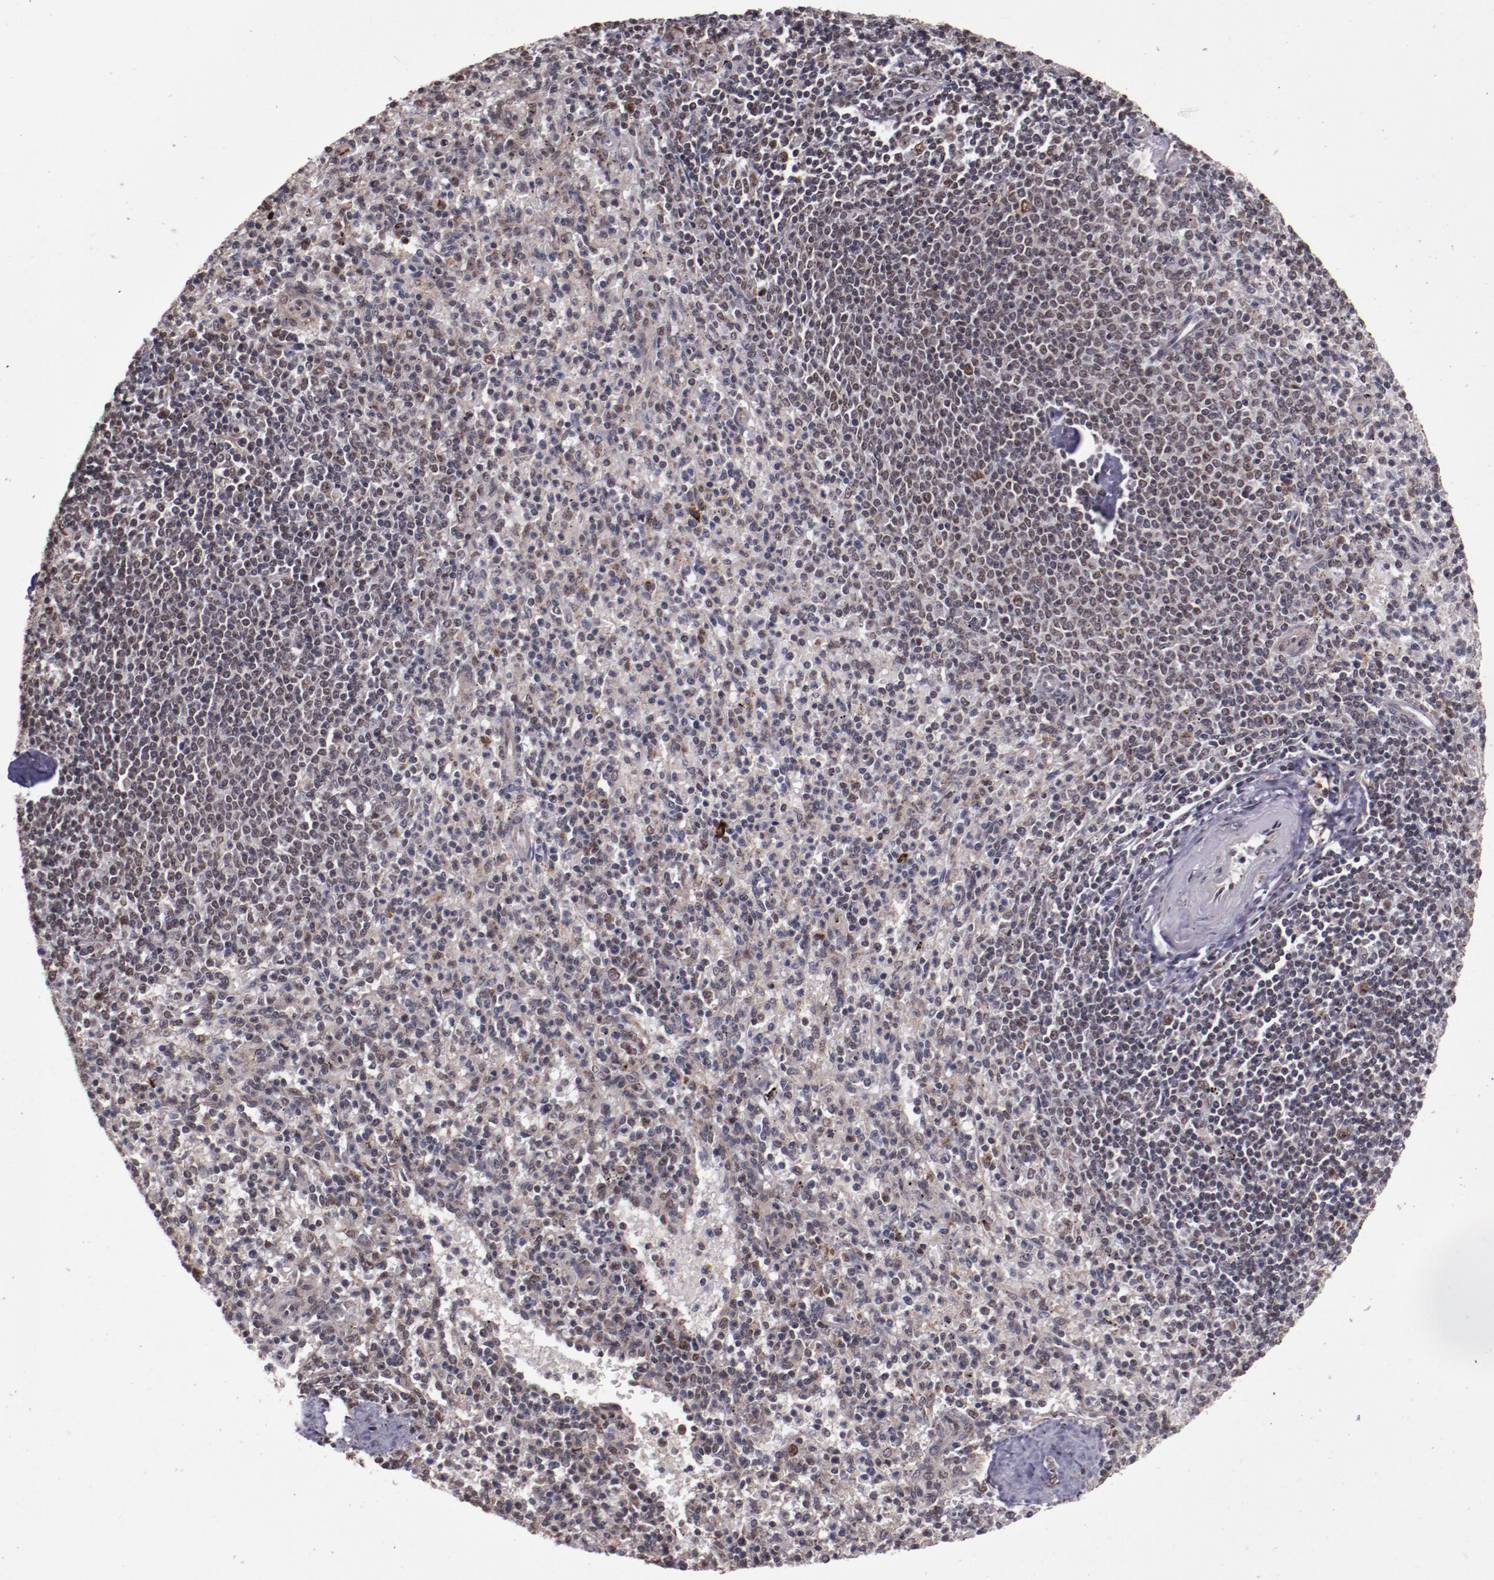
{"staining": {"intensity": "weak", "quantity": "25%-75%", "location": "nuclear"}, "tissue": "spleen", "cell_type": "Cells in red pulp", "image_type": "normal", "snomed": [{"axis": "morphology", "description": "Normal tissue, NOS"}, {"axis": "topography", "description": "Spleen"}], "caption": "Immunohistochemistry (IHC) photomicrograph of unremarkable spleen stained for a protein (brown), which displays low levels of weak nuclear positivity in approximately 25%-75% of cells in red pulp.", "gene": "CECR2", "patient": {"sex": "male", "age": 72}}